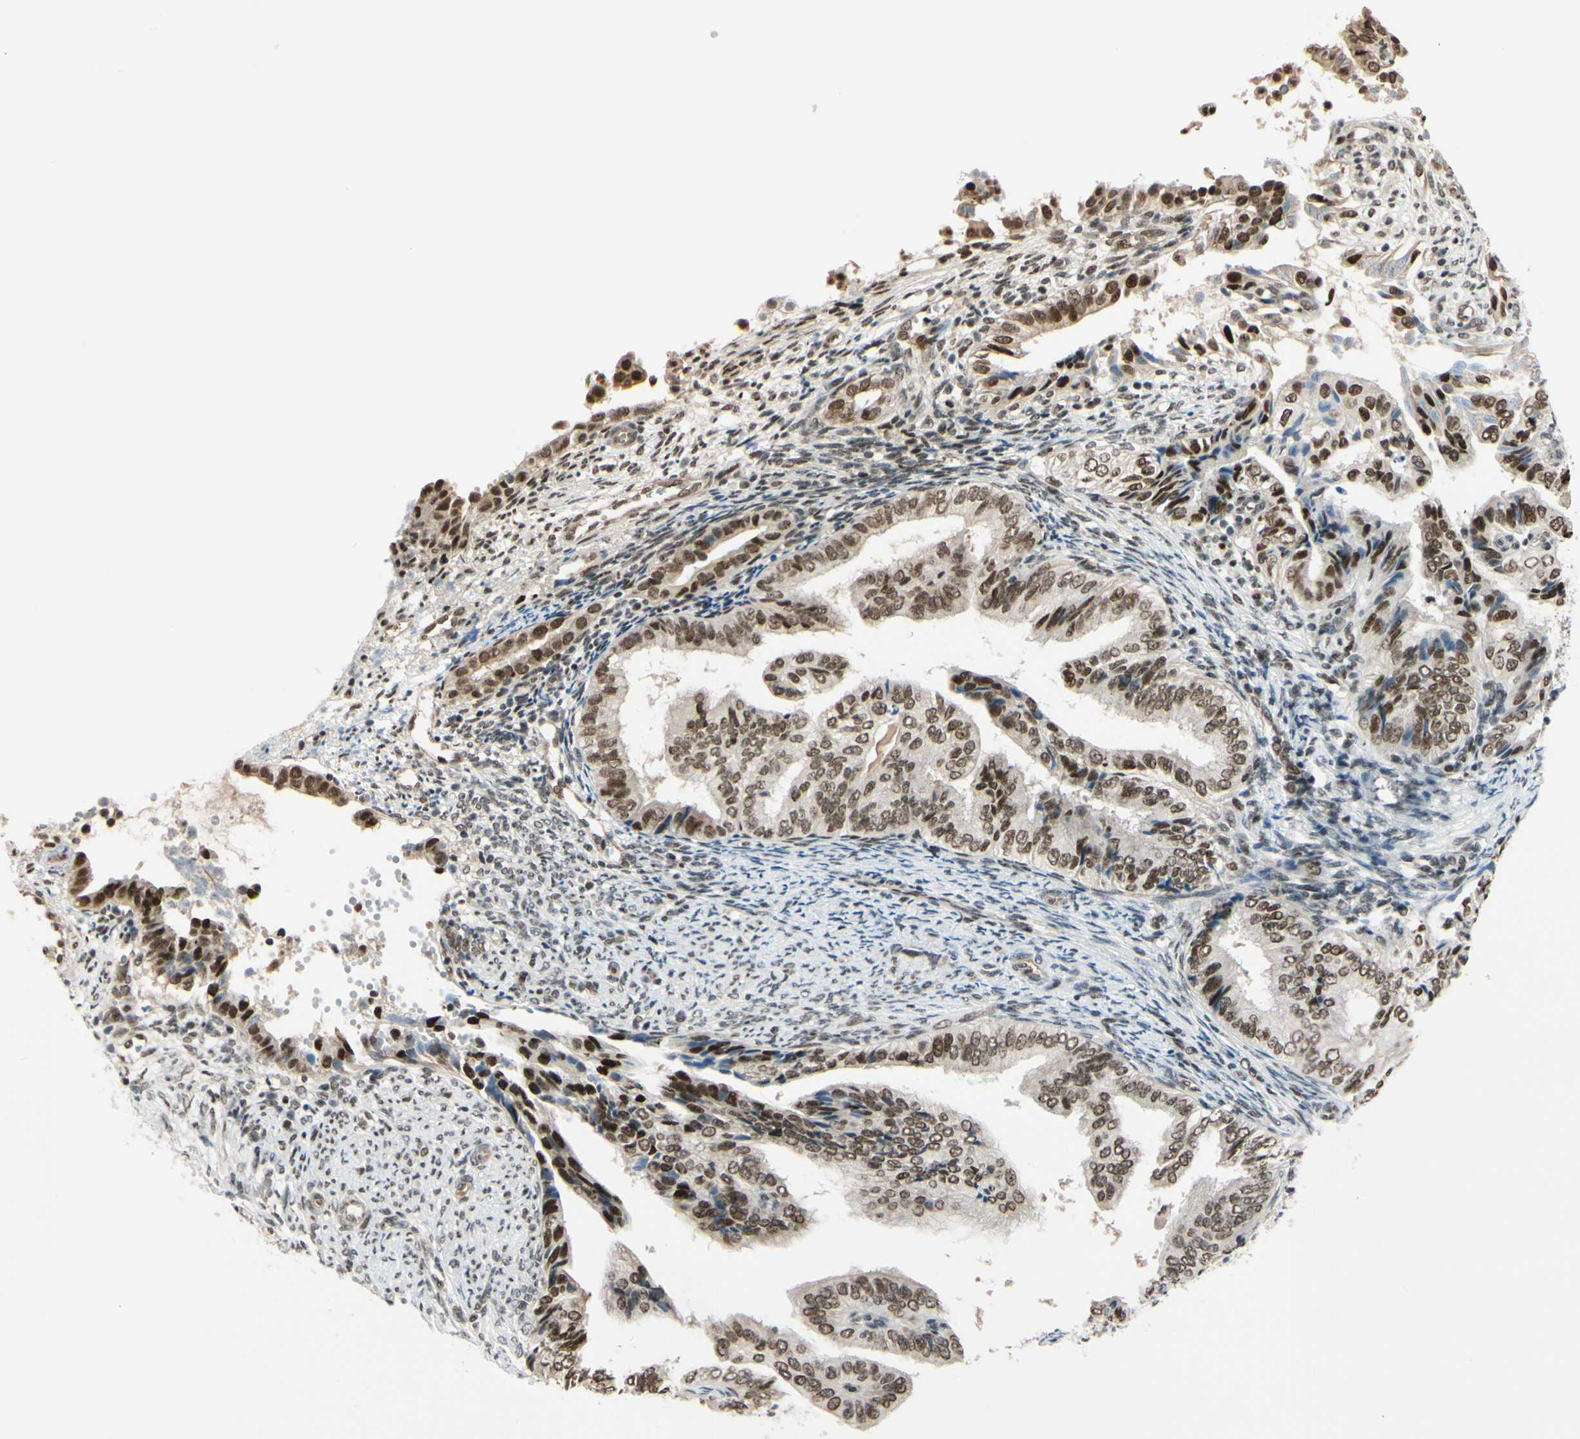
{"staining": {"intensity": "moderate", "quantity": ">75%", "location": "nuclear"}, "tissue": "endometrial cancer", "cell_type": "Tumor cells", "image_type": "cancer", "snomed": [{"axis": "morphology", "description": "Adenocarcinoma, NOS"}, {"axis": "topography", "description": "Endometrium"}], "caption": "This histopathology image demonstrates adenocarcinoma (endometrial) stained with IHC to label a protein in brown. The nuclear of tumor cells show moderate positivity for the protein. Nuclei are counter-stained blue.", "gene": "SUFU", "patient": {"sex": "female", "age": 58}}